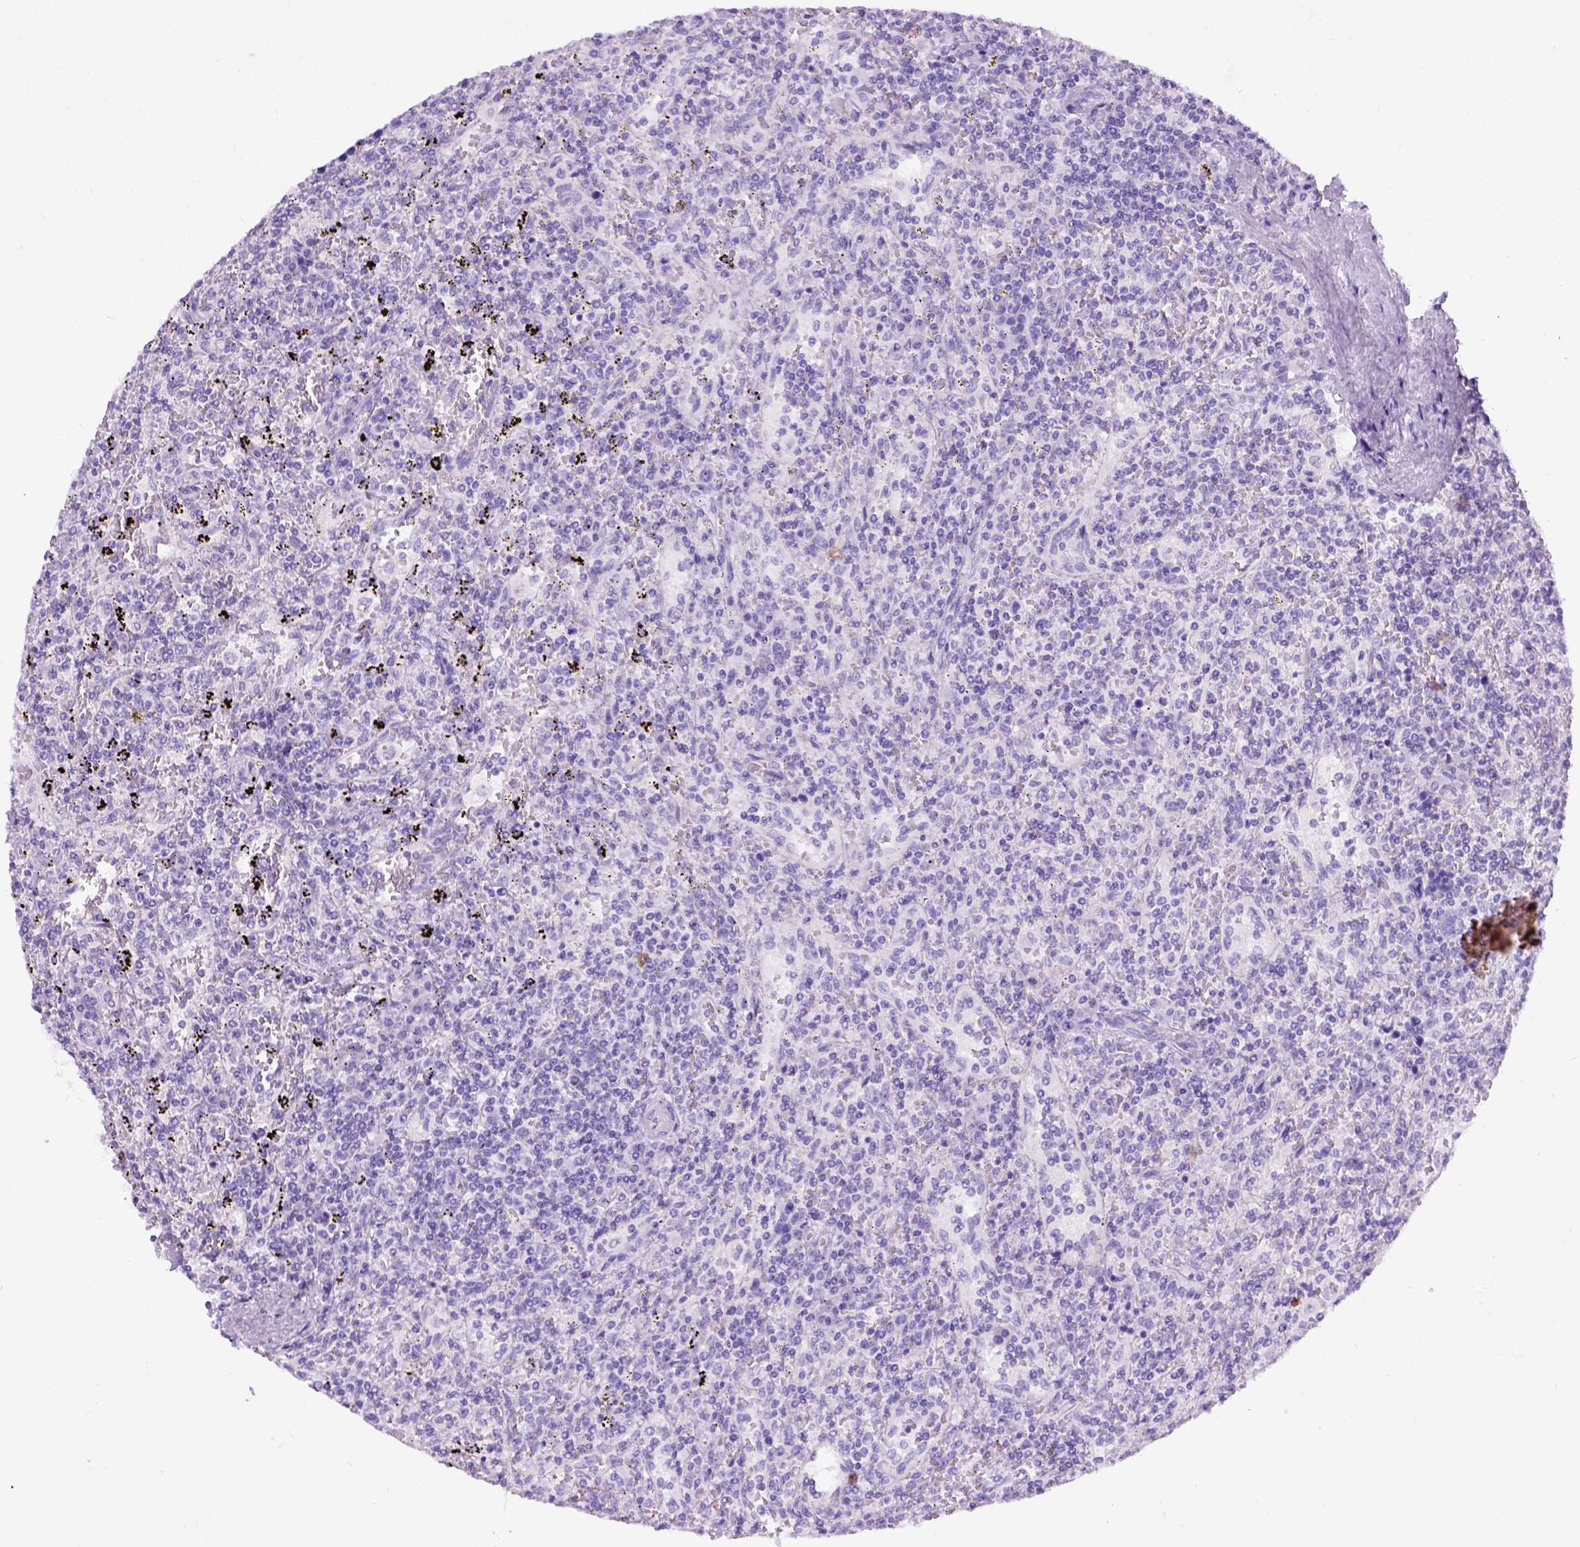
{"staining": {"intensity": "negative", "quantity": "none", "location": "none"}, "tissue": "lymphoma", "cell_type": "Tumor cells", "image_type": "cancer", "snomed": [{"axis": "morphology", "description": "Malignant lymphoma, non-Hodgkin's type, Low grade"}, {"axis": "topography", "description": "Spleen"}], "caption": "There is no significant staining in tumor cells of malignant lymphoma, non-Hodgkin's type (low-grade).", "gene": "C7orf57", "patient": {"sex": "male", "age": 62}}